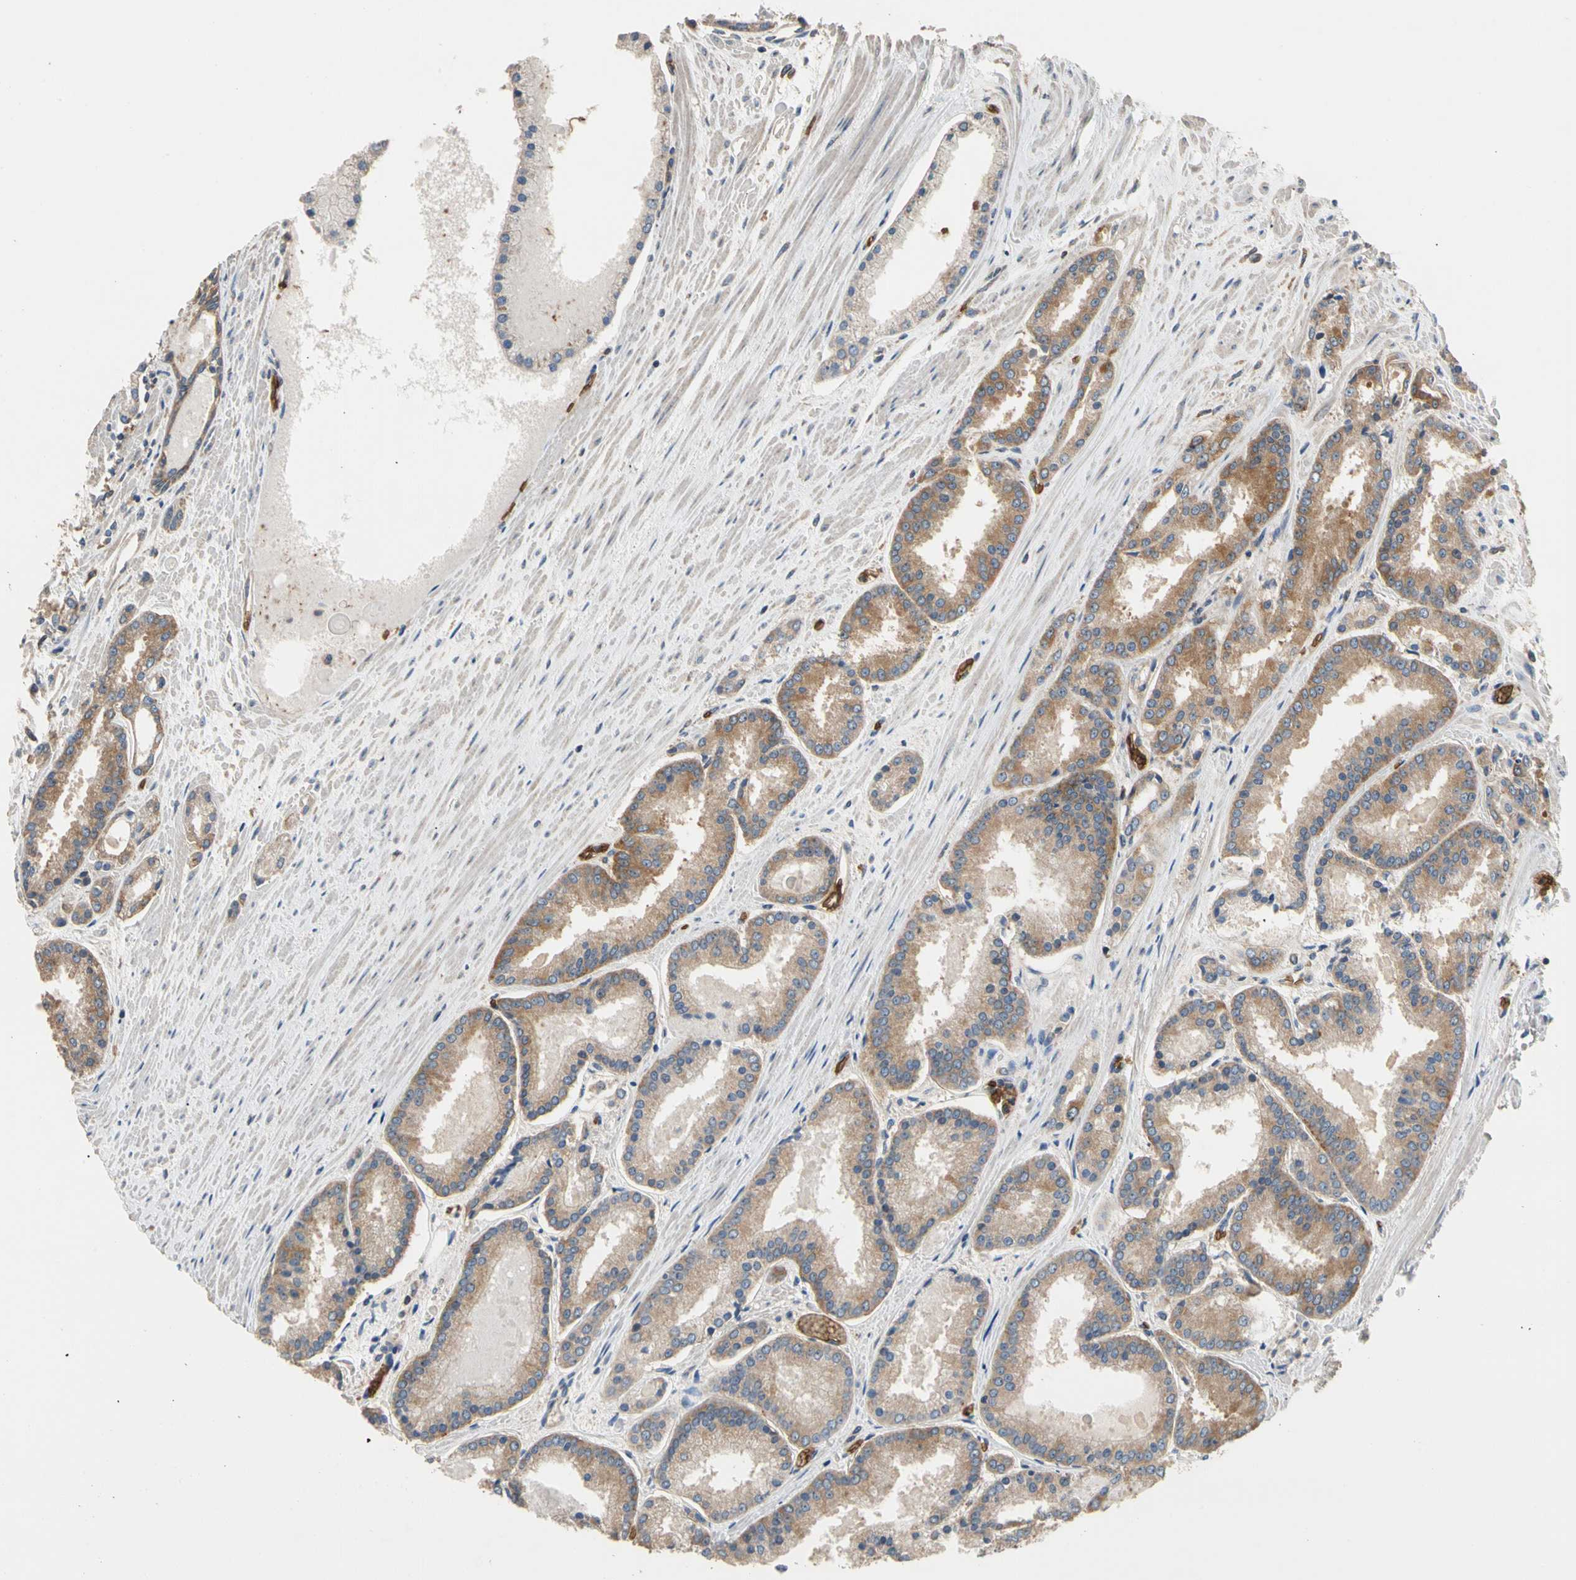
{"staining": {"intensity": "moderate", "quantity": ">75%", "location": "cytoplasmic/membranous"}, "tissue": "prostate cancer", "cell_type": "Tumor cells", "image_type": "cancer", "snomed": [{"axis": "morphology", "description": "Adenocarcinoma, Low grade"}, {"axis": "topography", "description": "Prostate"}], "caption": "Protein expression analysis of prostate low-grade adenocarcinoma shows moderate cytoplasmic/membranous positivity in about >75% of tumor cells.", "gene": "RIOK2", "patient": {"sex": "male", "age": 59}}